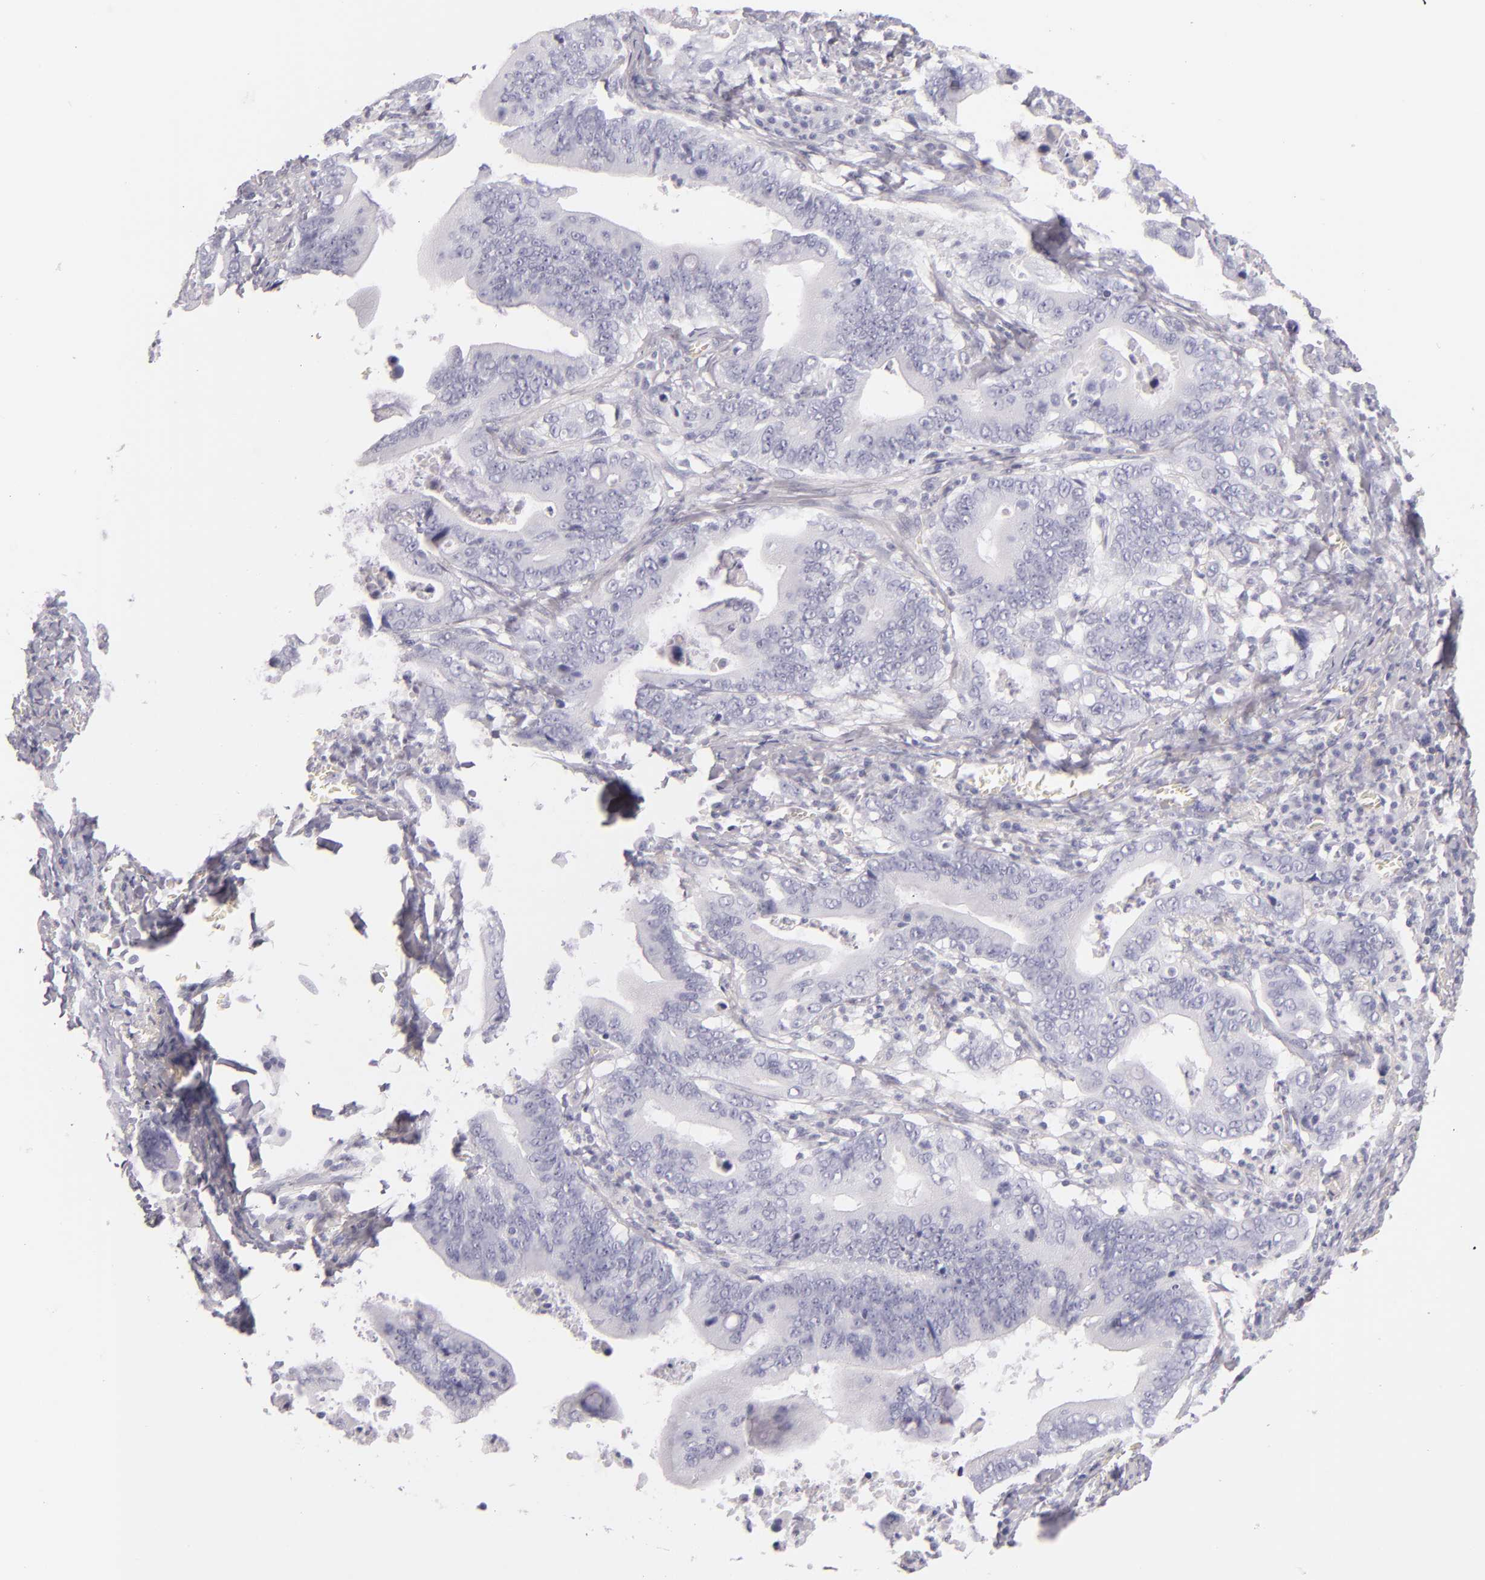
{"staining": {"intensity": "negative", "quantity": "none", "location": "none"}, "tissue": "stomach cancer", "cell_type": "Tumor cells", "image_type": "cancer", "snomed": [{"axis": "morphology", "description": "Adenocarcinoma, NOS"}, {"axis": "topography", "description": "Stomach, upper"}], "caption": "High power microscopy image of an IHC micrograph of stomach cancer (adenocarcinoma), revealing no significant staining in tumor cells.", "gene": "FABP1", "patient": {"sex": "male", "age": 63}}